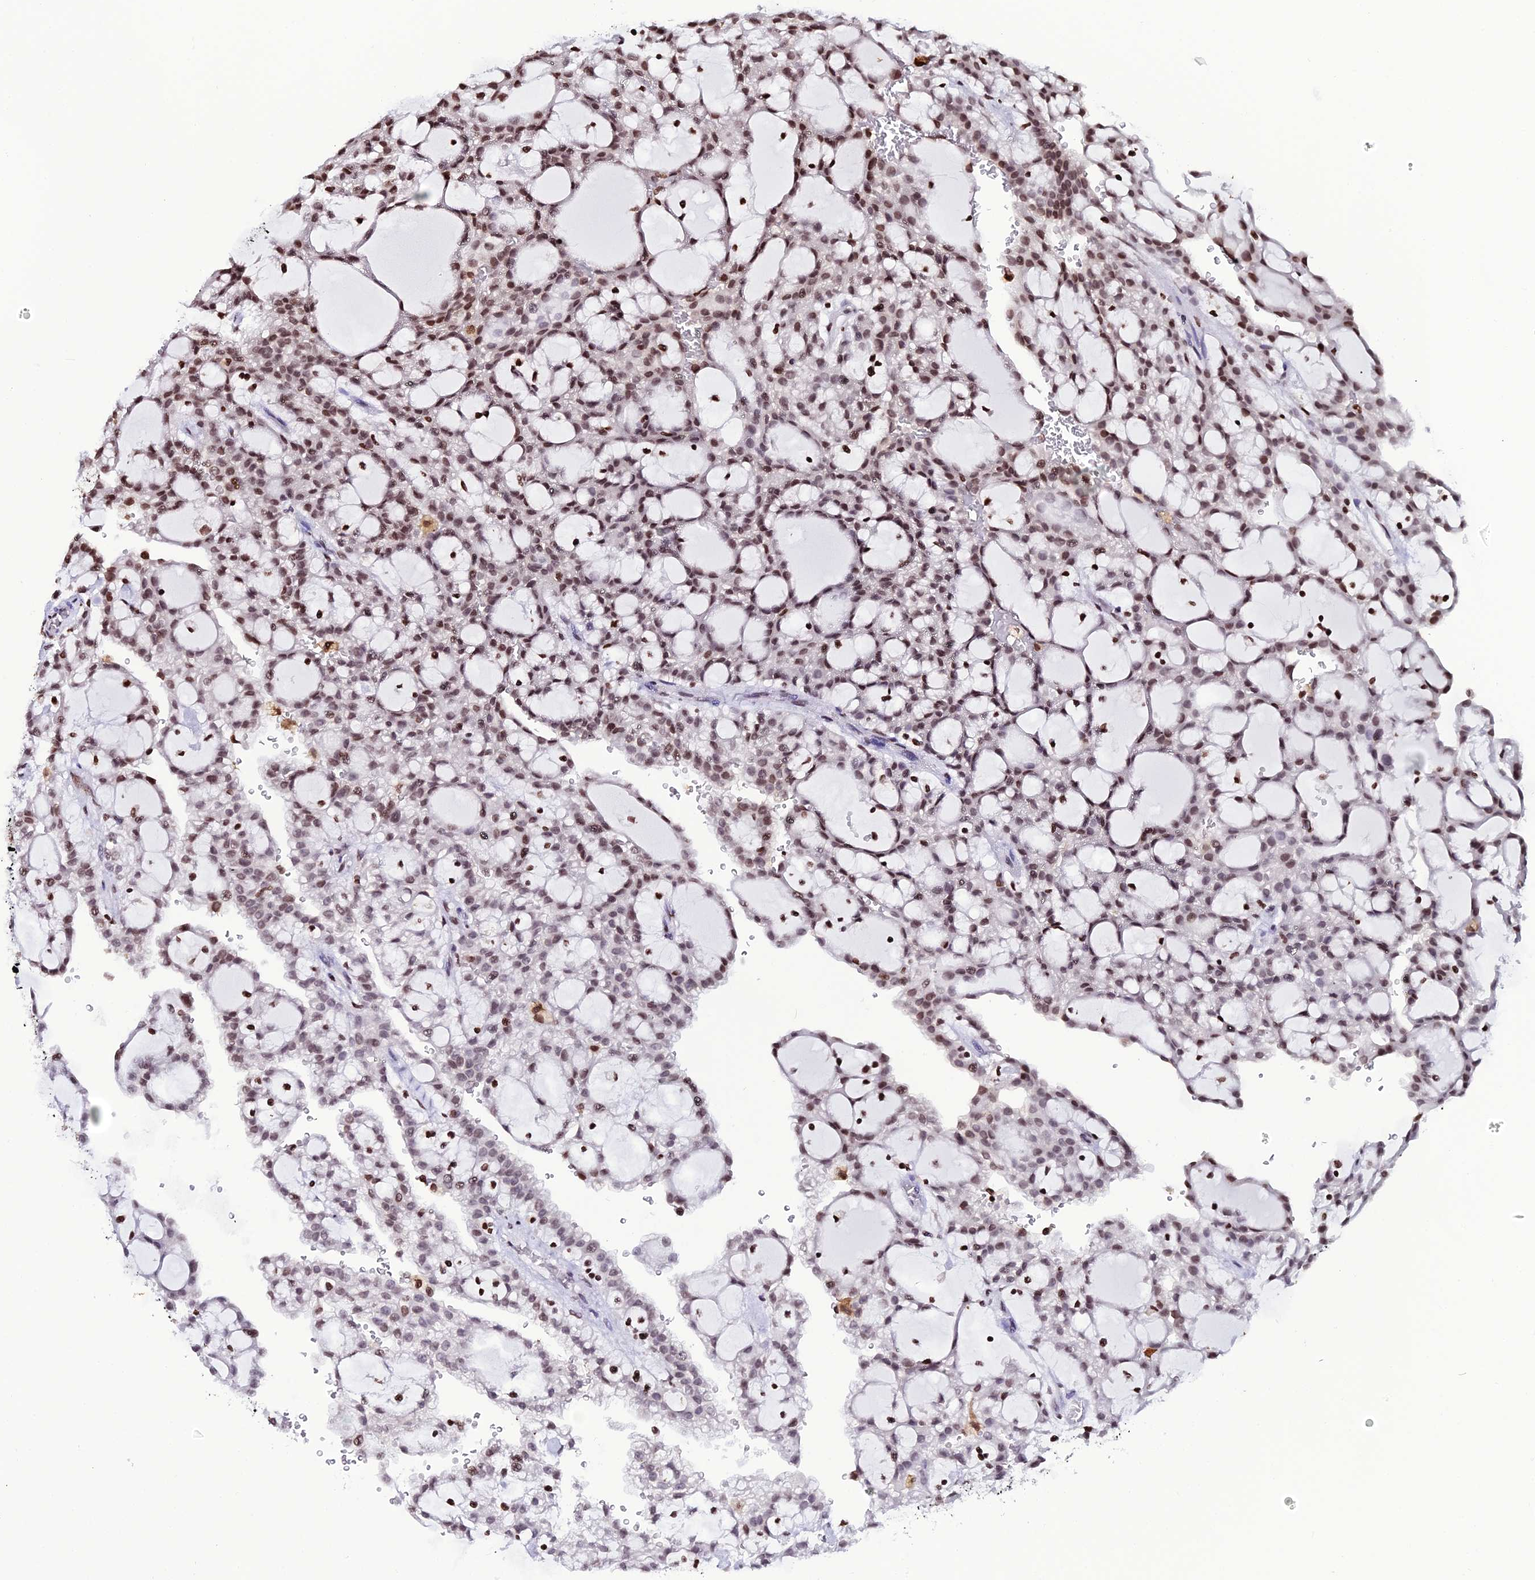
{"staining": {"intensity": "moderate", "quantity": ">75%", "location": "nuclear"}, "tissue": "renal cancer", "cell_type": "Tumor cells", "image_type": "cancer", "snomed": [{"axis": "morphology", "description": "Adenocarcinoma, NOS"}, {"axis": "topography", "description": "Kidney"}], "caption": "IHC (DAB) staining of human adenocarcinoma (renal) demonstrates moderate nuclear protein expression in about >75% of tumor cells. The protein of interest is stained brown, and the nuclei are stained in blue (DAB (3,3'-diaminobenzidine) IHC with brightfield microscopy, high magnification).", "gene": "MACROH2A2", "patient": {"sex": "male", "age": 63}}